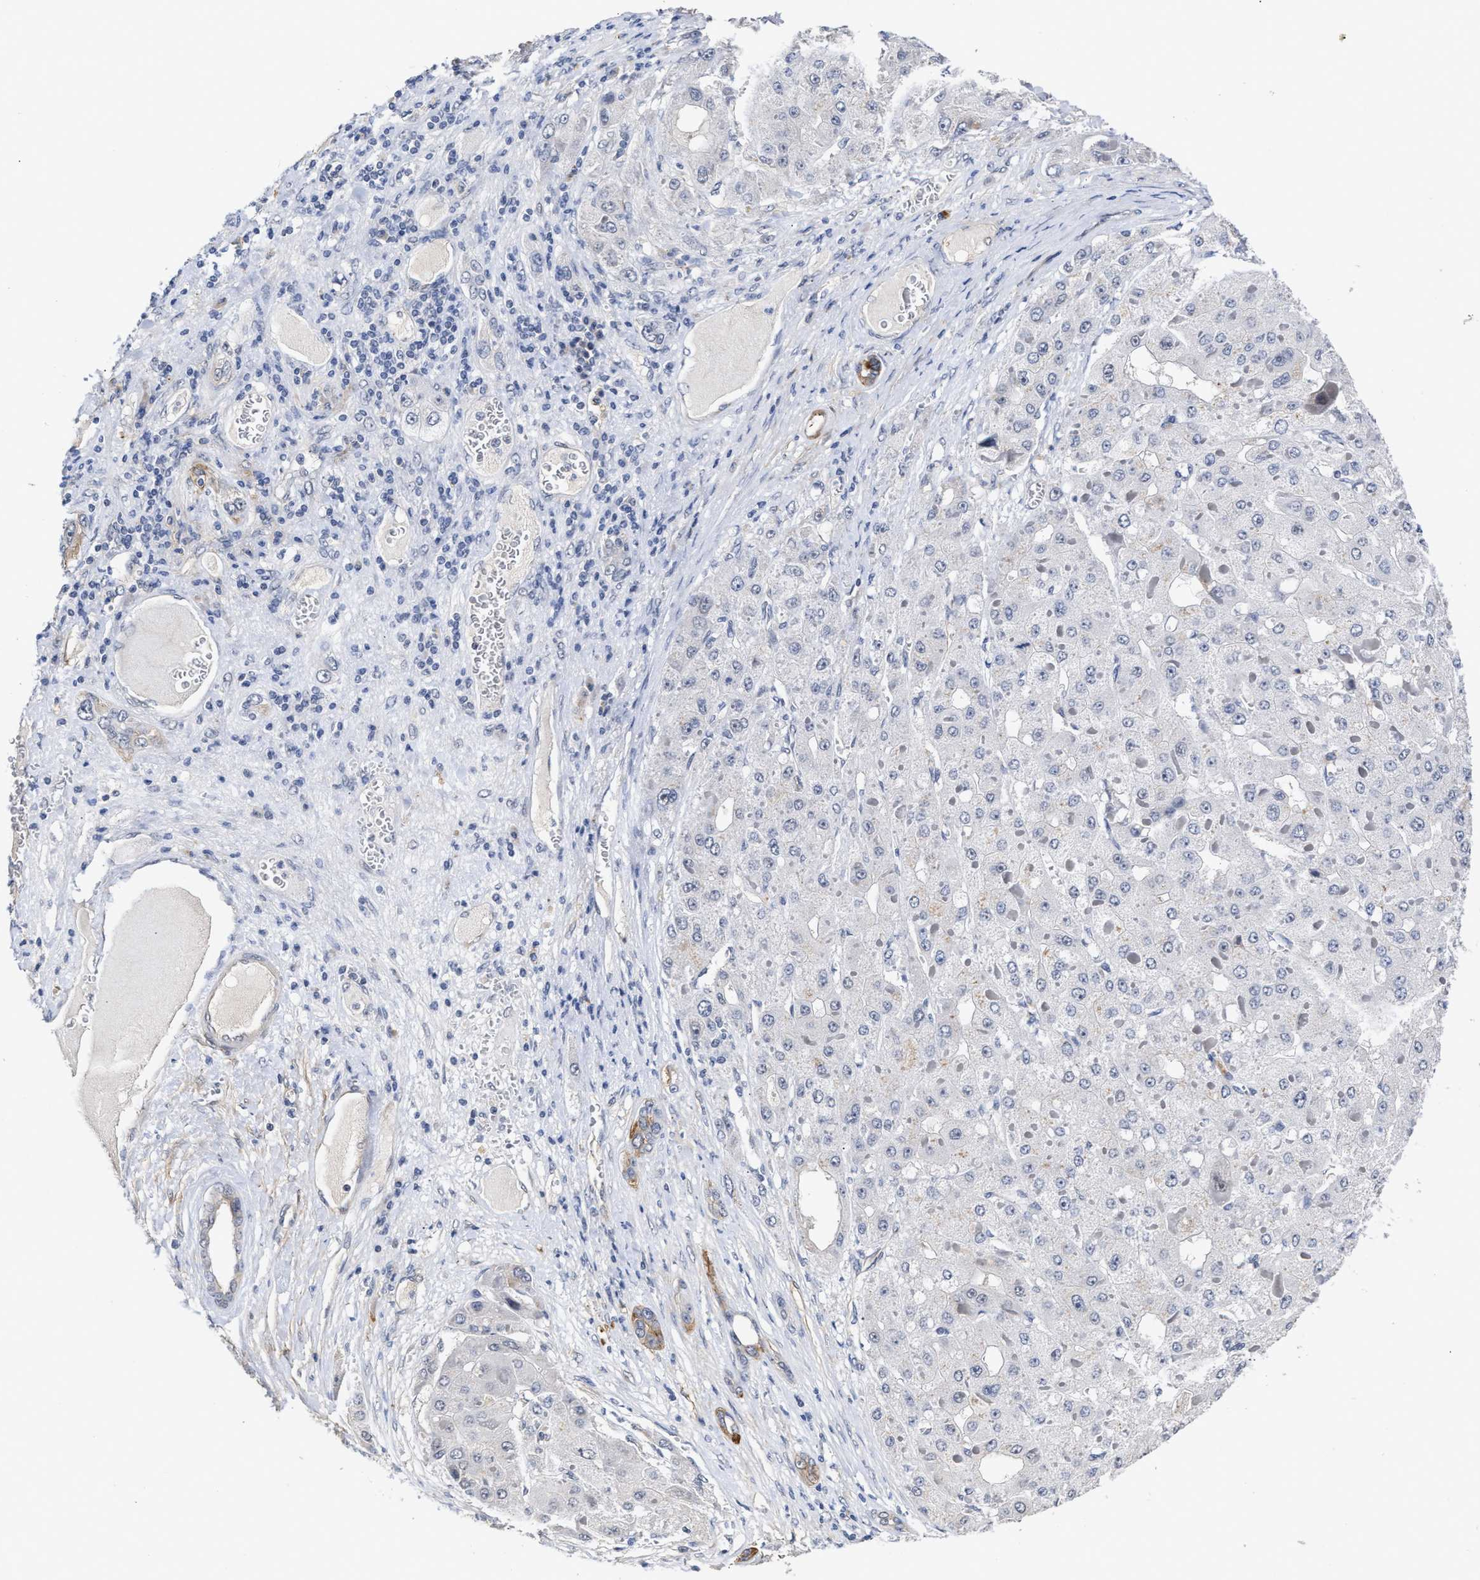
{"staining": {"intensity": "negative", "quantity": "none", "location": "none"}, "tissue": "liver cancer", "cell_type": "Tumor cells", "image_type": "cancer", "snomed": [{"axis": "morphology", "description": "Carcinoma, Hepatocellular, NOS"}, {"axis": "topography", "description": "Liver"}], "caption": "This micrograph is of liver hepatocellular carcinoma stained with IHC to label a protein in brown with the nuclei are counter-stained blue. There is no positivity in tumor cells.", "gene": "AHNAK2", "patient": {"sex": "female", "age": 73}}